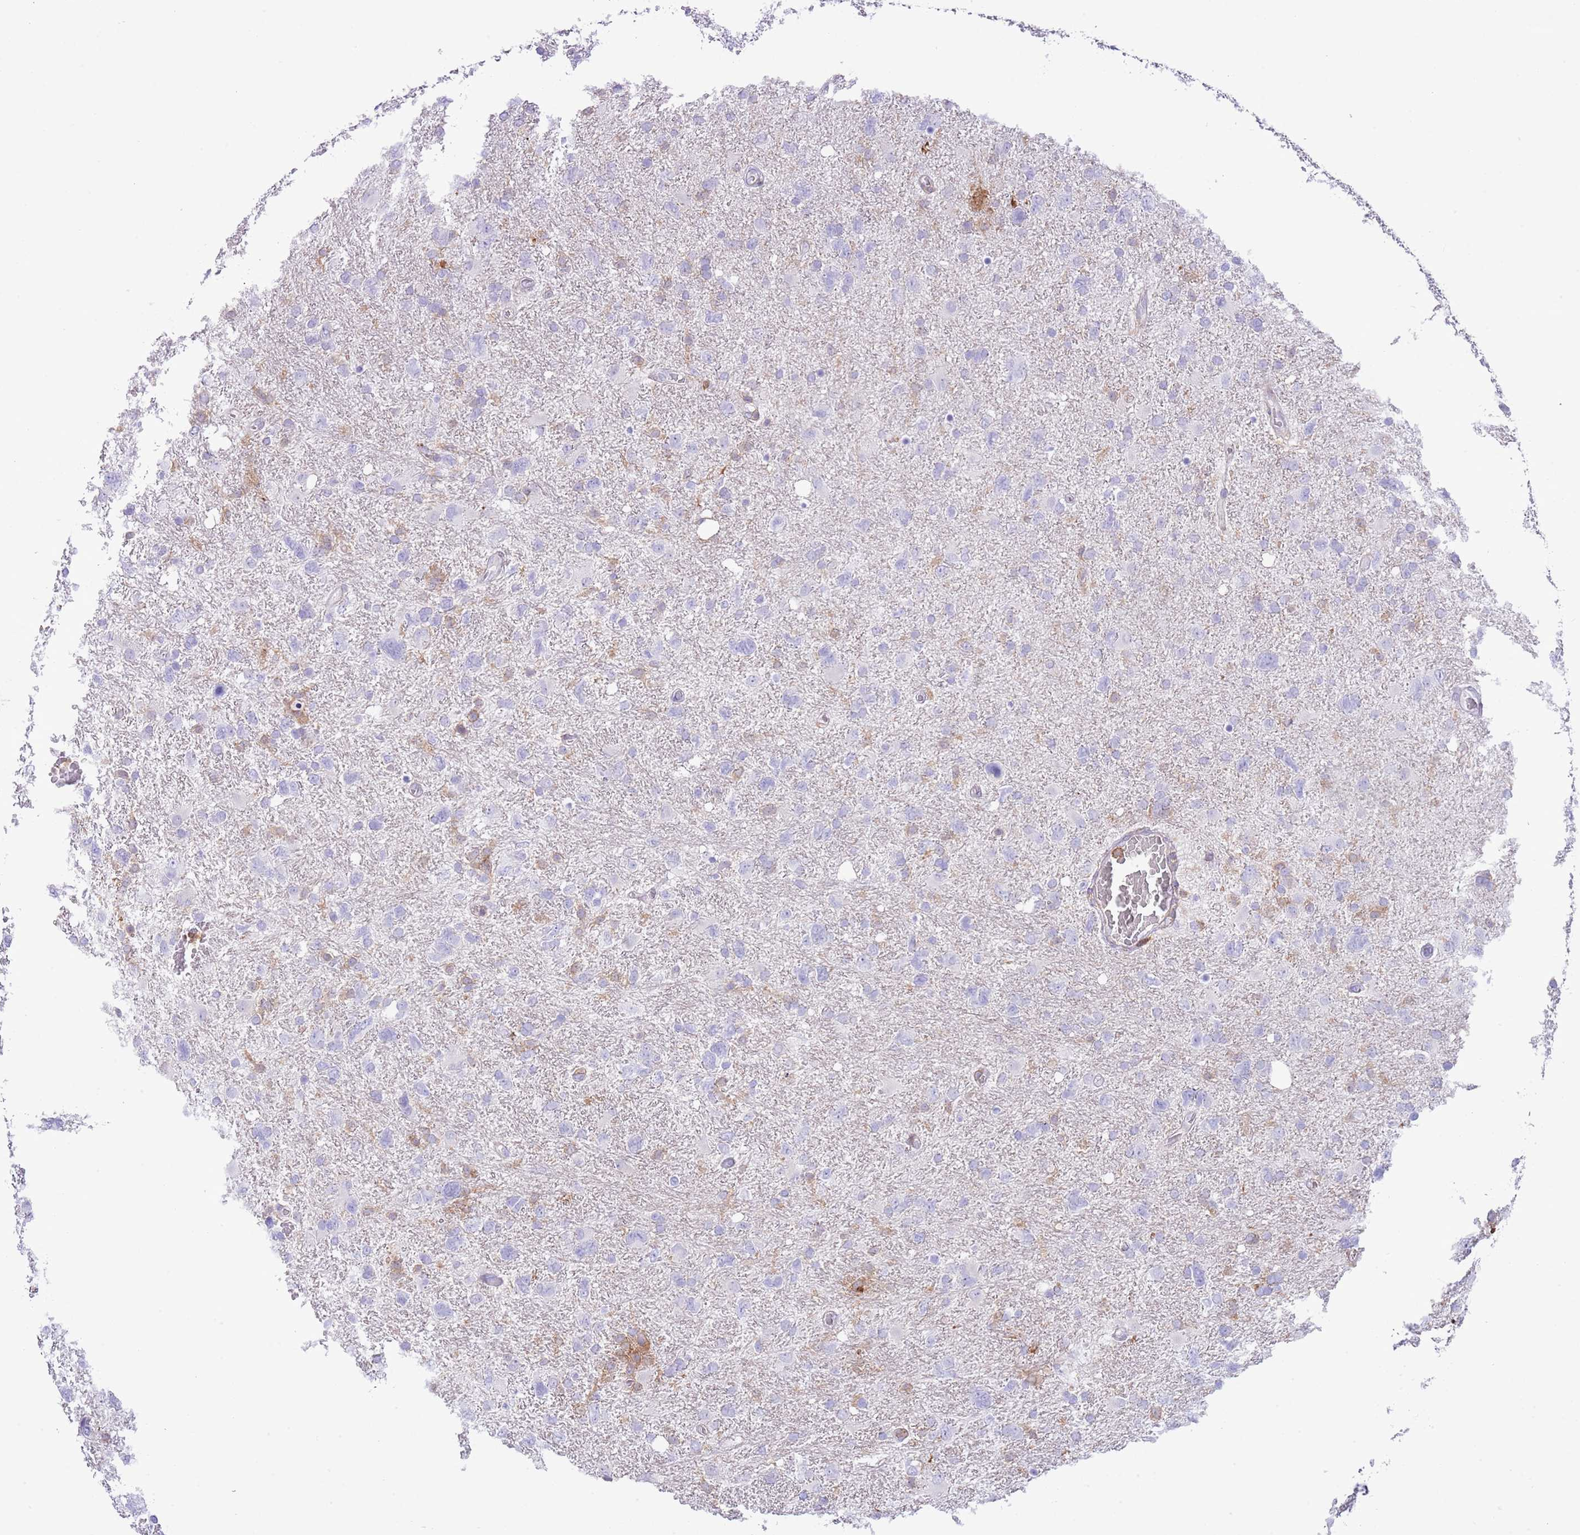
{"staining": {"intensity": "negative", "quantity": "none", "location": "none"}, "tissue": "glioma", "cell_type": "Tumor cells", "image_type": "cancer", "snomed": [{"axis": "morphology", "description": "Glioma, malignant, High grade"}, {"axis": "topography", "description": "Brain"}], "caption": "Tumor cells show no significant expression in glioma.", "gene": "EFHD2", "patient": {"sex": "male", "age": 61}}